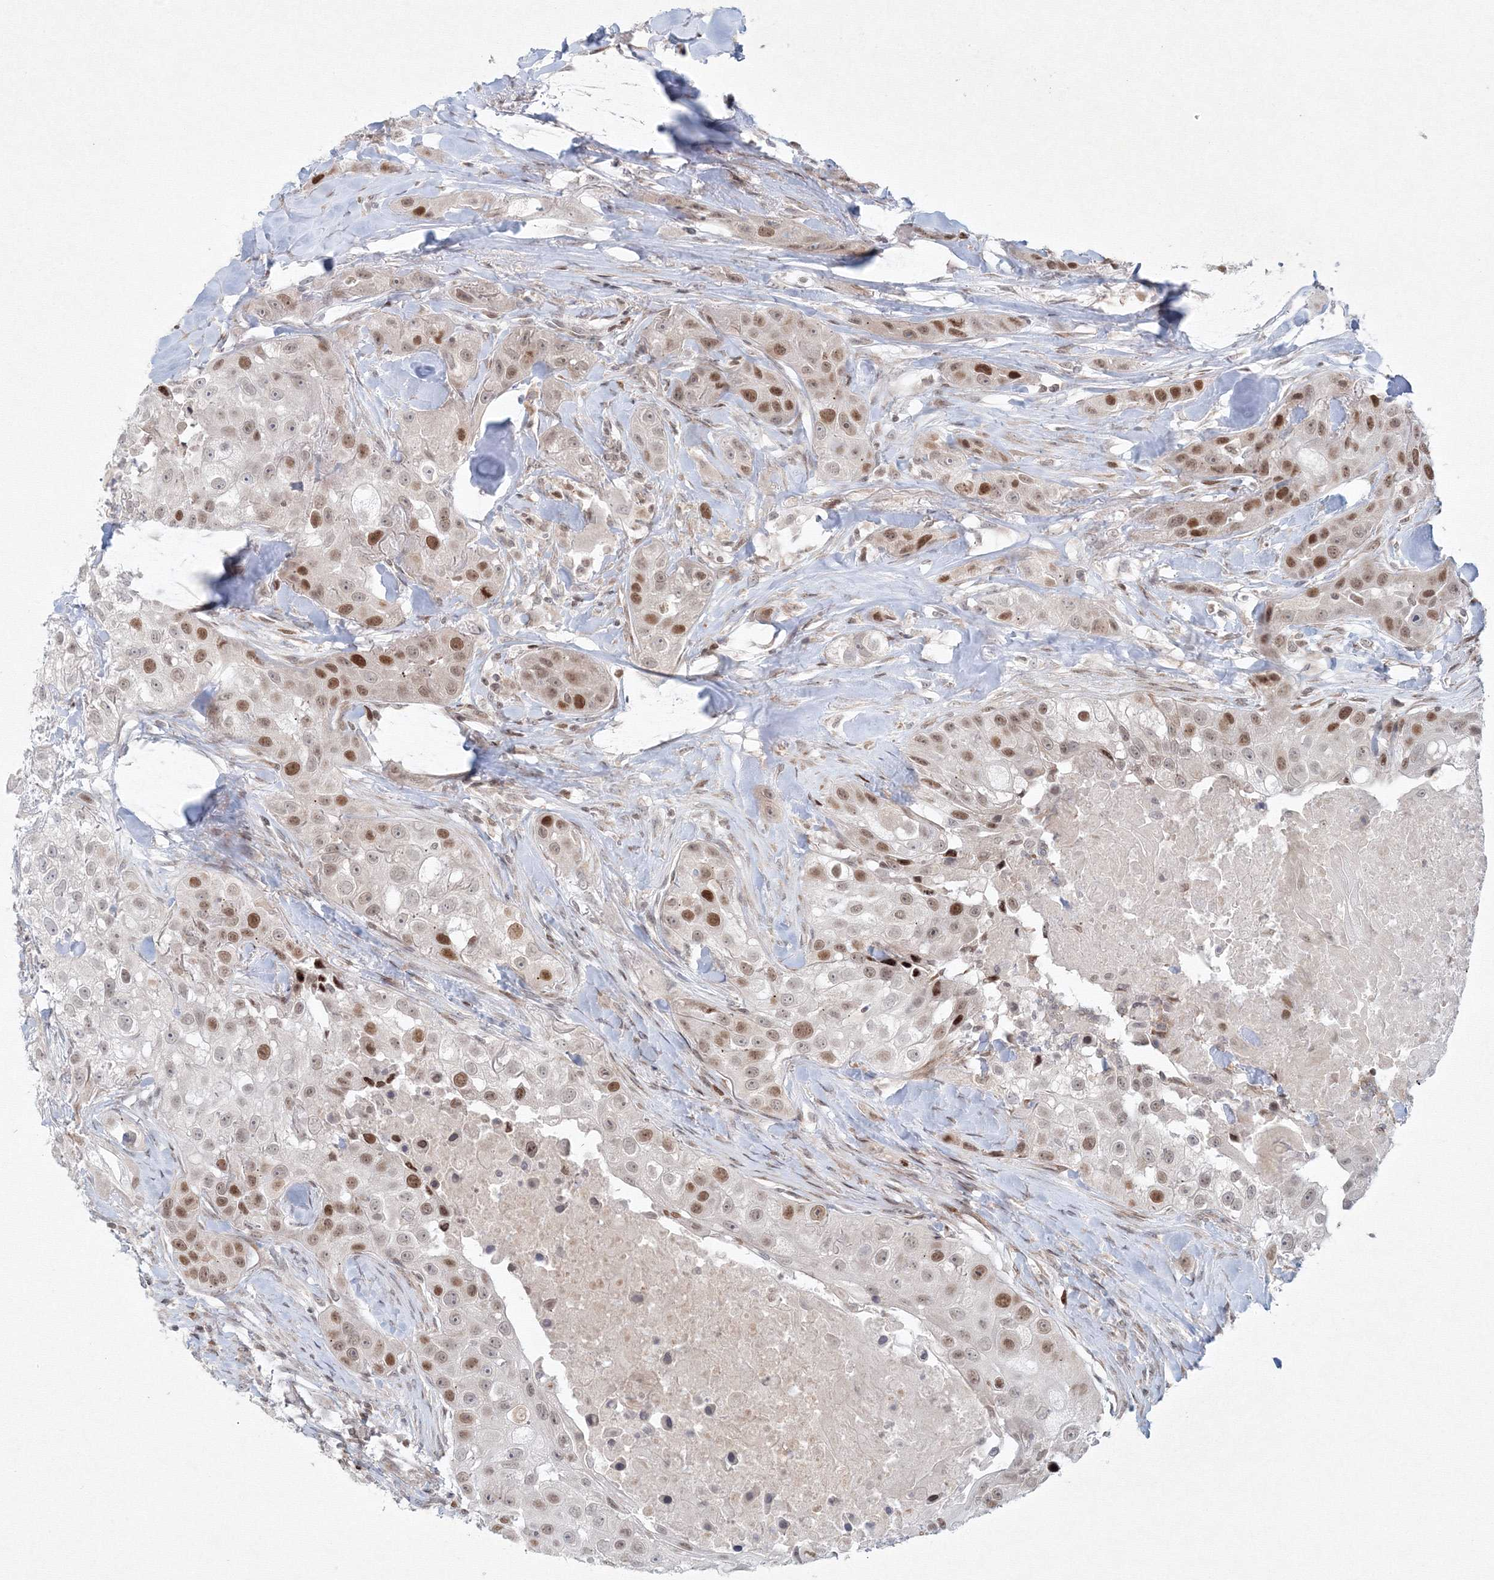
{"staining": {"intensity": "moderate", "quantity": "<25%", "location": "nuclear"}, "tissue": "head and neck cancer", "cell_type": "Tumor cells", "image_type": "cancer", "snomed": [{"axis": "morphology", "description": "Normal tissue, NOS"}, {"axis": "morphology", "description": "Squamous cell carcinoma, NOS"}, {"axis": "topography", "description": "Skeletal muscle"}, {"axis": "topography", "description": "Head-Neck"}], "caption": "Approximately <25% of tumor cells in head and neck cancer (squamous cell carcinoma) display moderate nuclear protein staining as visualized by brown immunohistochemical staining.", "gene": "KIF4A", "patient": {"sex": "male", "age": 51}}